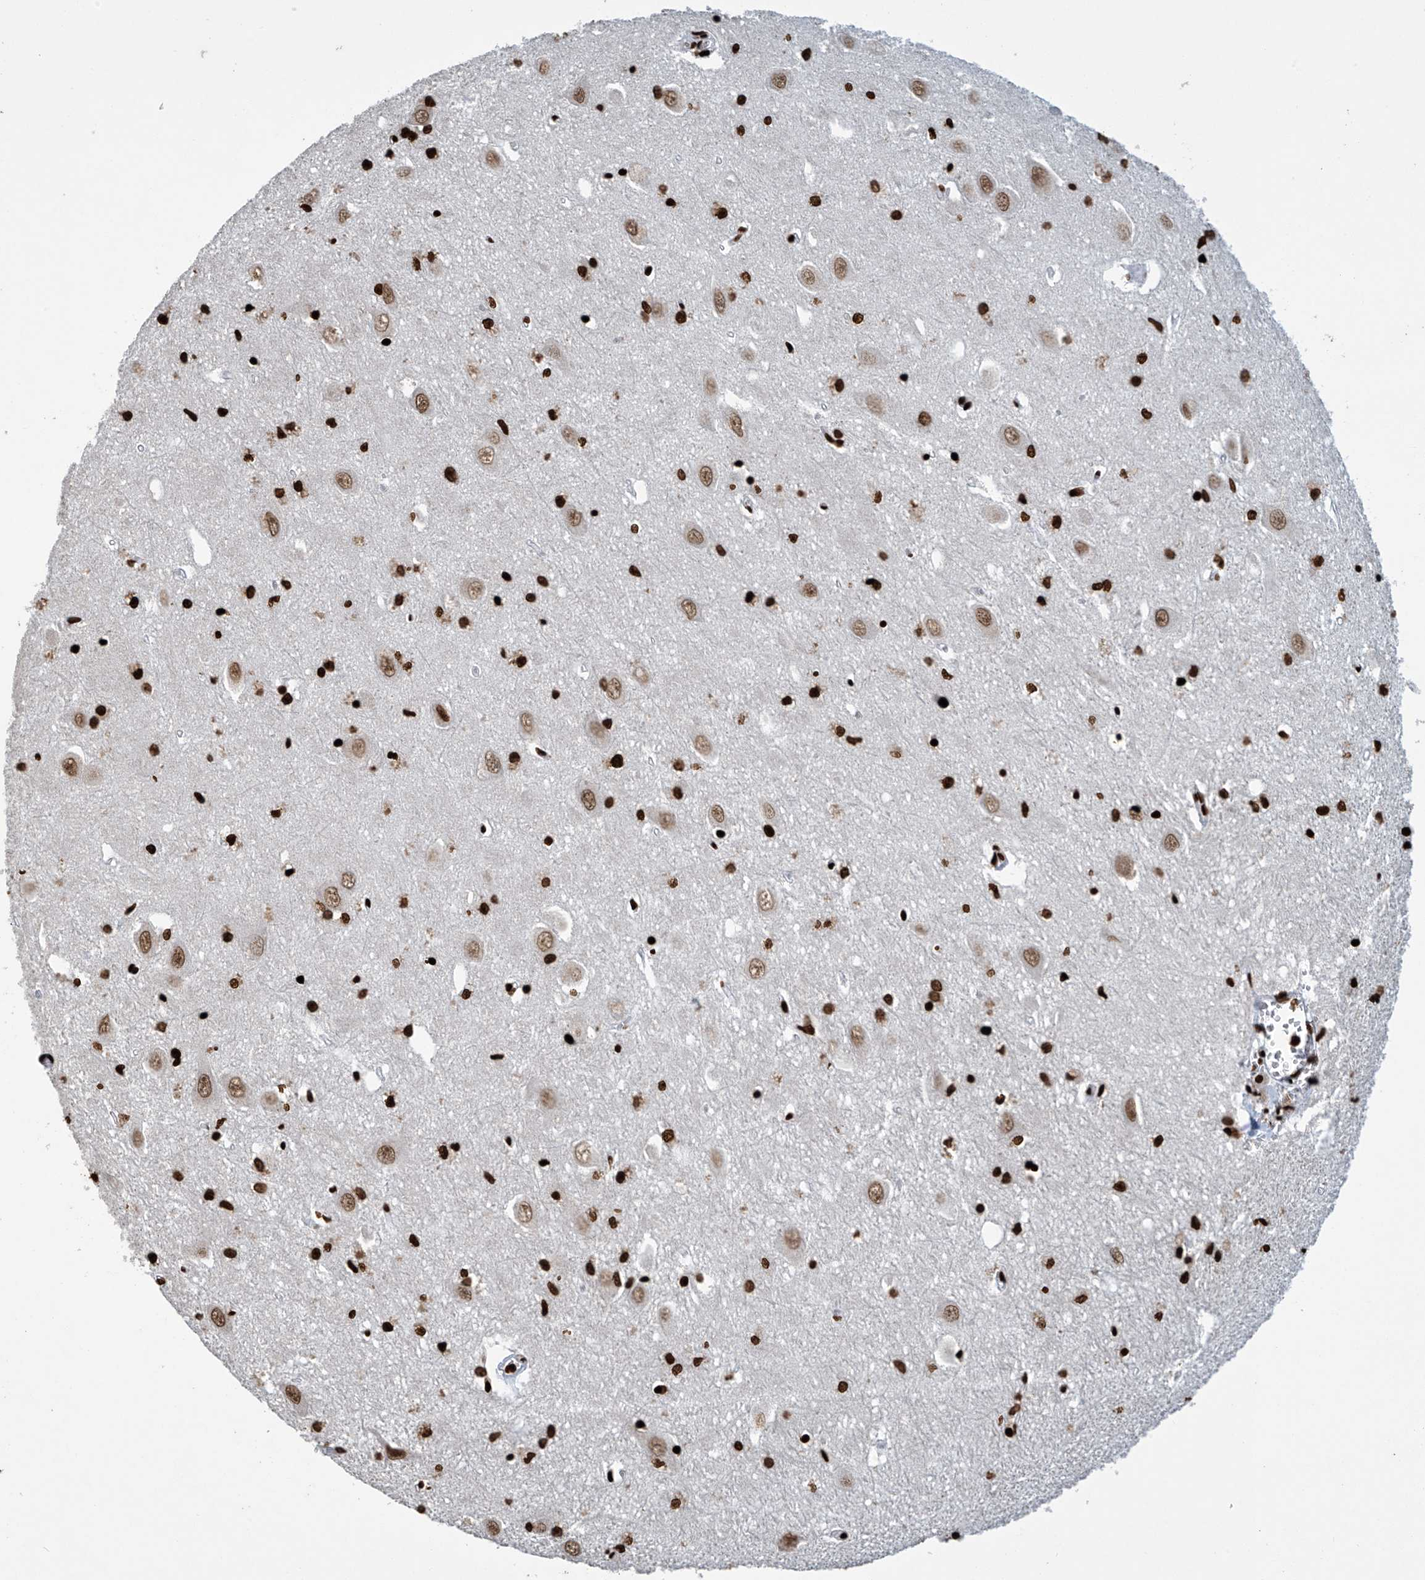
{"staining": {"intensity": "strong", "quantity": ">75%", "location": "nuclear"}, "tissue": "hippocampus", "cell_type": "Glial cells", "image_type": "normal", "snomed": [{"axis": "morphology", "description": "Normal tissue, NOS"}, {"axis": "topography", "description": "Hippocampus"}], "caption": "Hippocampus stained for a protein (brown) exhibits strong nuclear positive positivity in about >75% of glial cells.", "gene": "H4C16", "patient": {"sex": "female", "age": 64}}